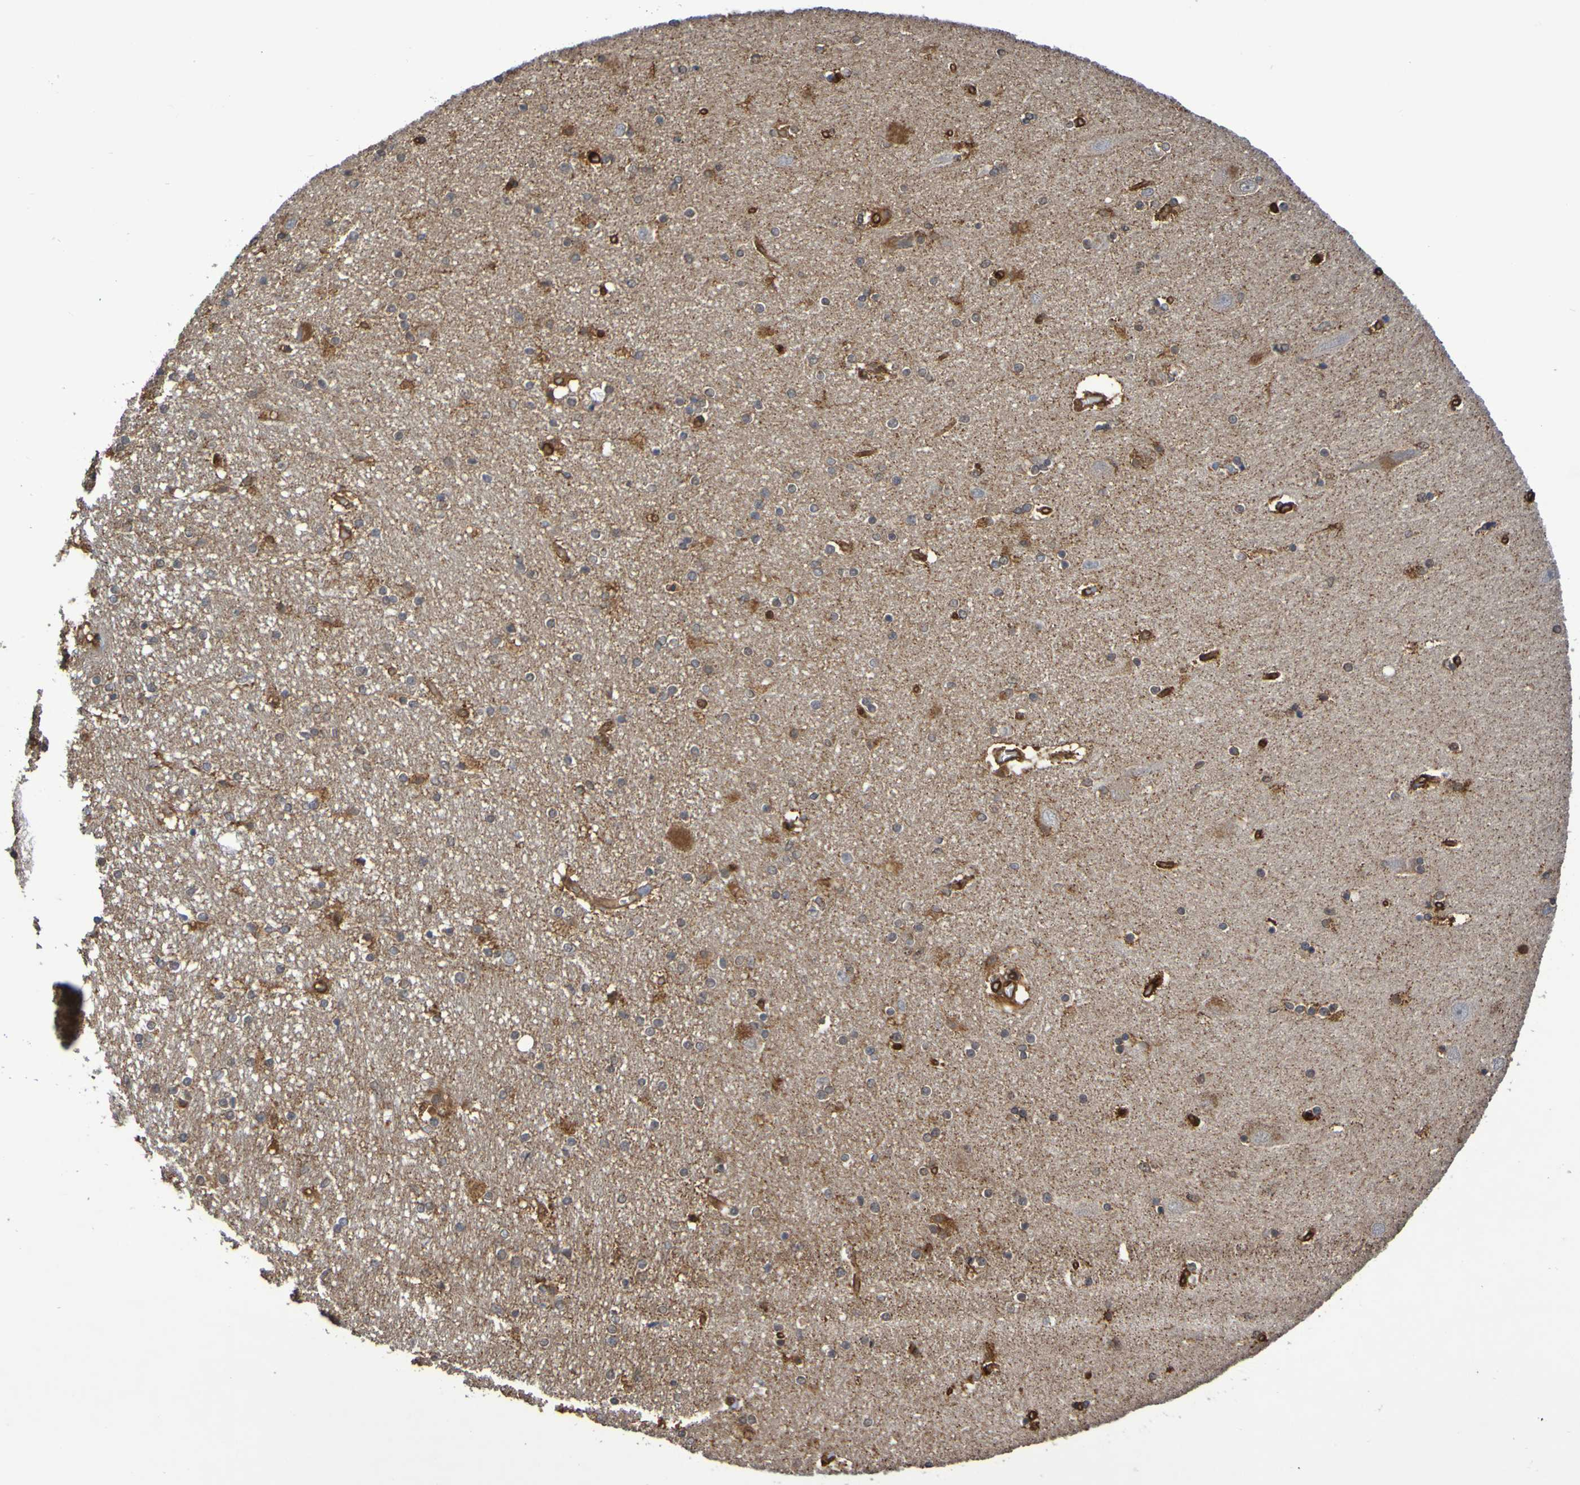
{"staining": {"intensity": "strong", "quantity": "25%-75%", "location": "cytoplasmic/membranous,nuclear"}, "tissue": "hippocampus", "cell_type": "Glial cells", "image_type": "normal", "snomed": [{"axis": "morphology", "description": "Normal tissue, NOS"}, {"axis": "topography", "description": "Hippocampus"}], "caption": "IHC (DAB (3,3'-diaminobenzidine)) staining of benign human hippocampus demonstrates strong cytoplasmic/membranous,nuclear protein staining in about 25%-75% of glial cells. (brown staining indicates protein expression, while blue staining denotes nuclei).", "gene": "SERPINB6", "patient": {"sex": "female", "age": 54}}